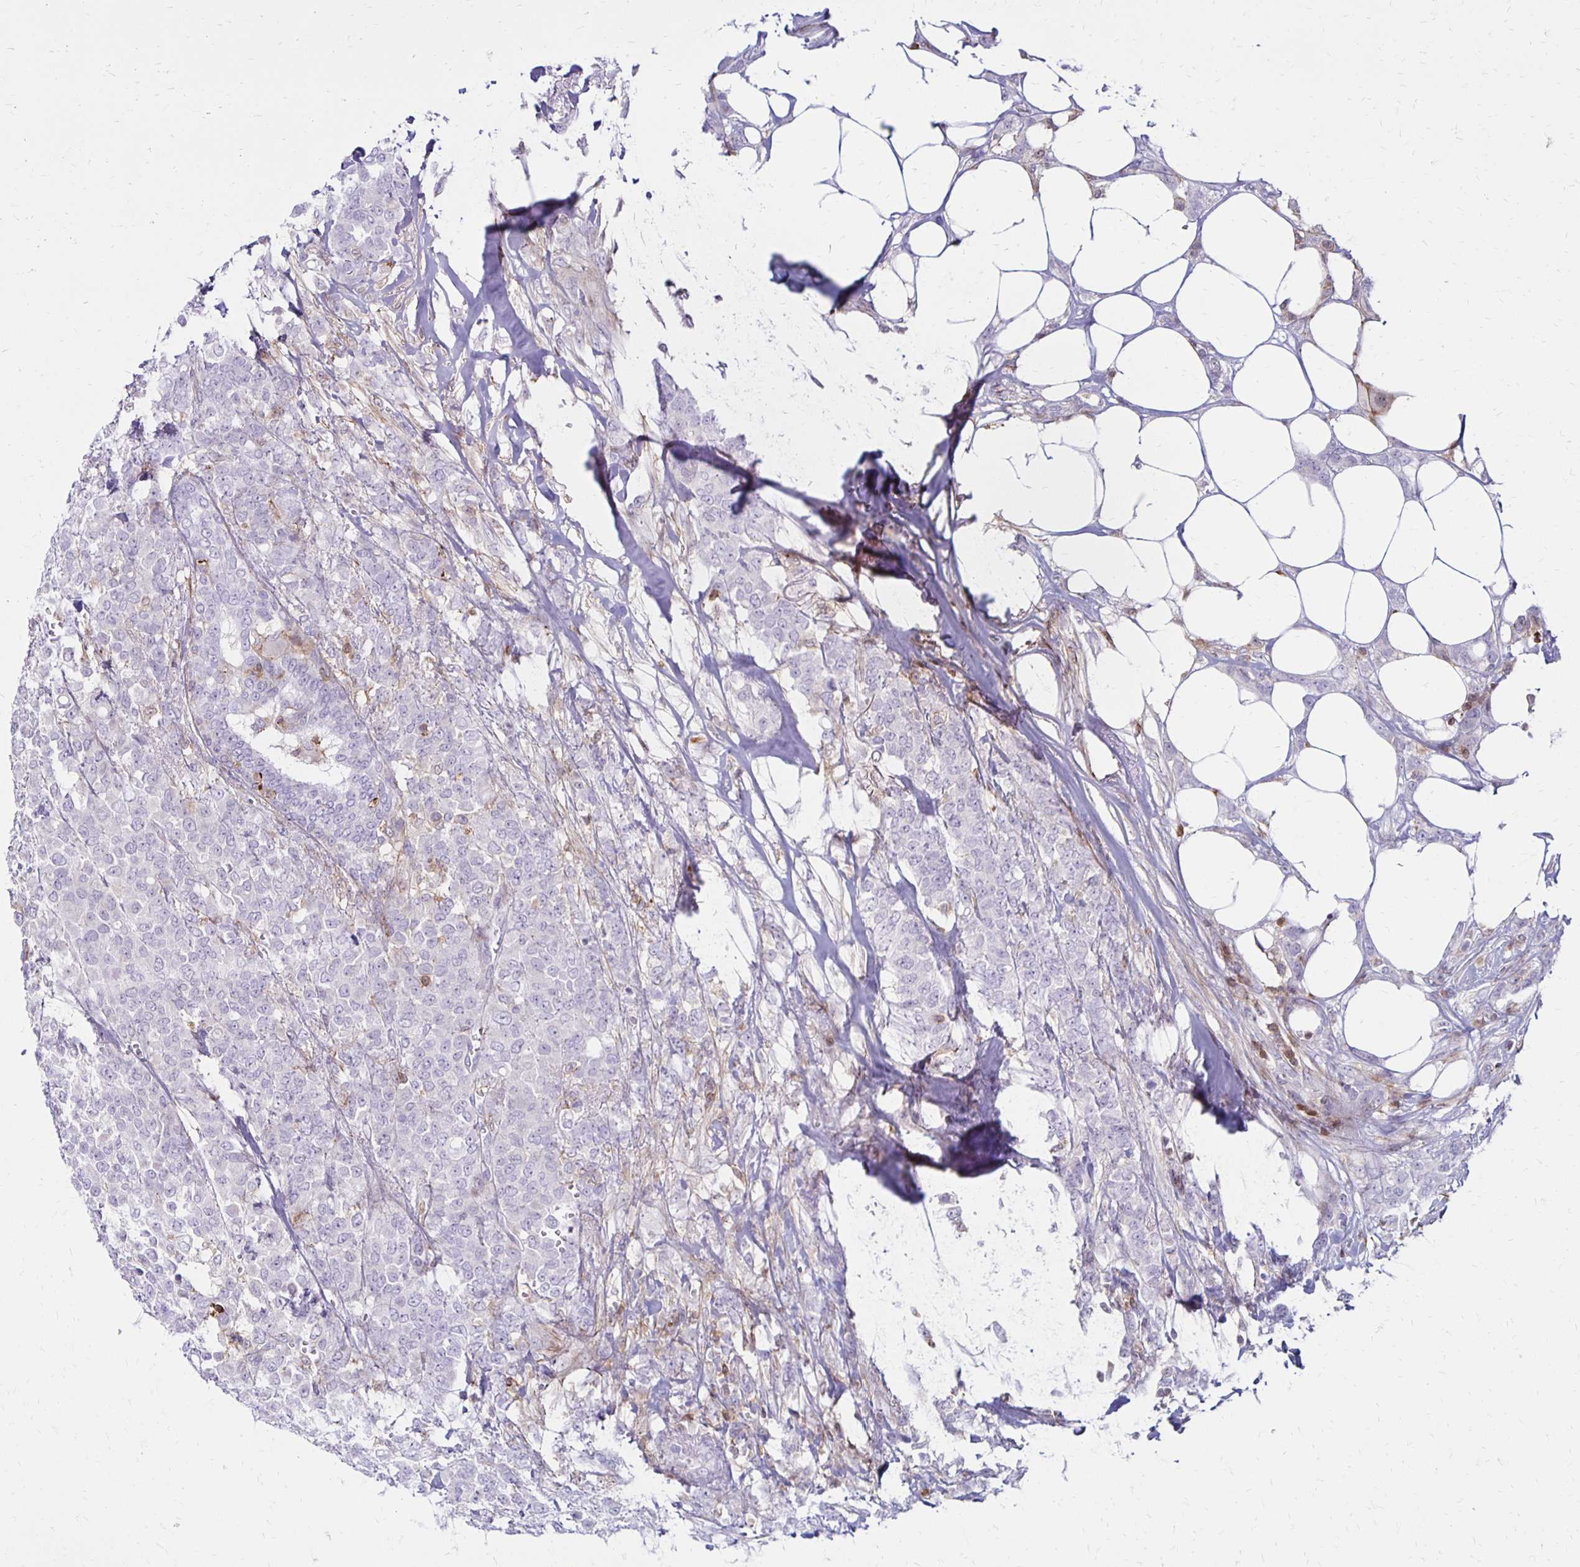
{"staining": {"intensity": "negative", "quantity": "none", "location": "none"}, "tissue": "breast cancer", "cell_type": "Tumor cells", "image_type": "cancer", "snomed": [{"axis": "morphology", "description": "Lobular carcinoma"}, {"axis": "topography", "description": "Breast"}], "caption": "Immunohistochemistry (IHC) of human breast lobular carcinoma demonstrates no expression in tumor cells.", "gene": "CCL21", "patient": {"sex": "female", "age": 91}}